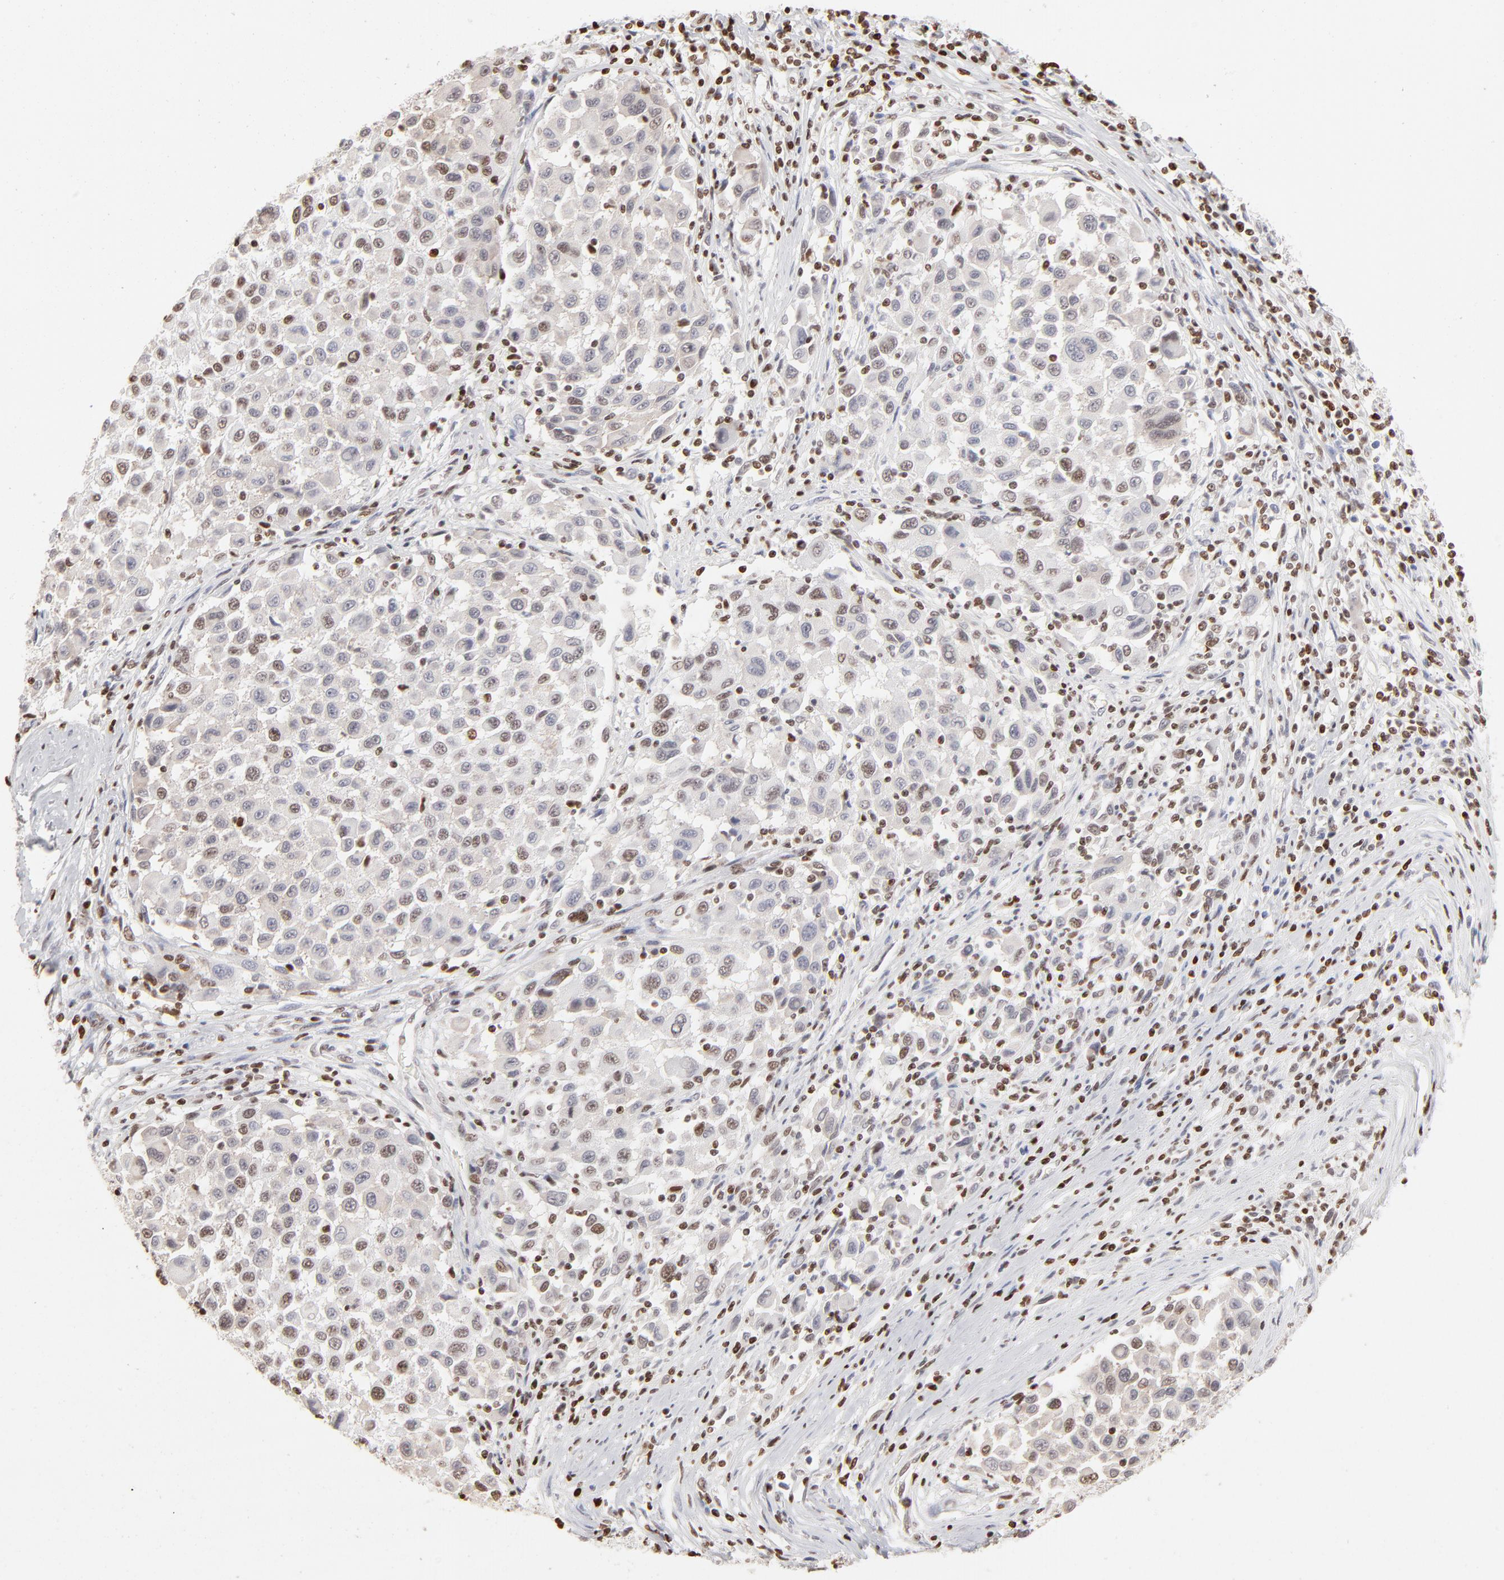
{"staining": {"intensity": "weak", "quantity": "<25%", "location": "nuclear"}, "tissue": "melanoma", "cell_type": "Tumor cells", "image_type": "cancer", "snomed": [{"axis": "morphology", "description": "Malignant melanoma, Metastatic site"}, {"axis": "topography", "description": "Lymph node"}], "caption": "Tumor cells are negative for protein expression in human malignant melanoma (metastatic site). (DAB (3,3'-diaminobenzidine) IHC, high magnification).", "gene": "PARP1", "patient": {"sex": "male", "age": 61}}